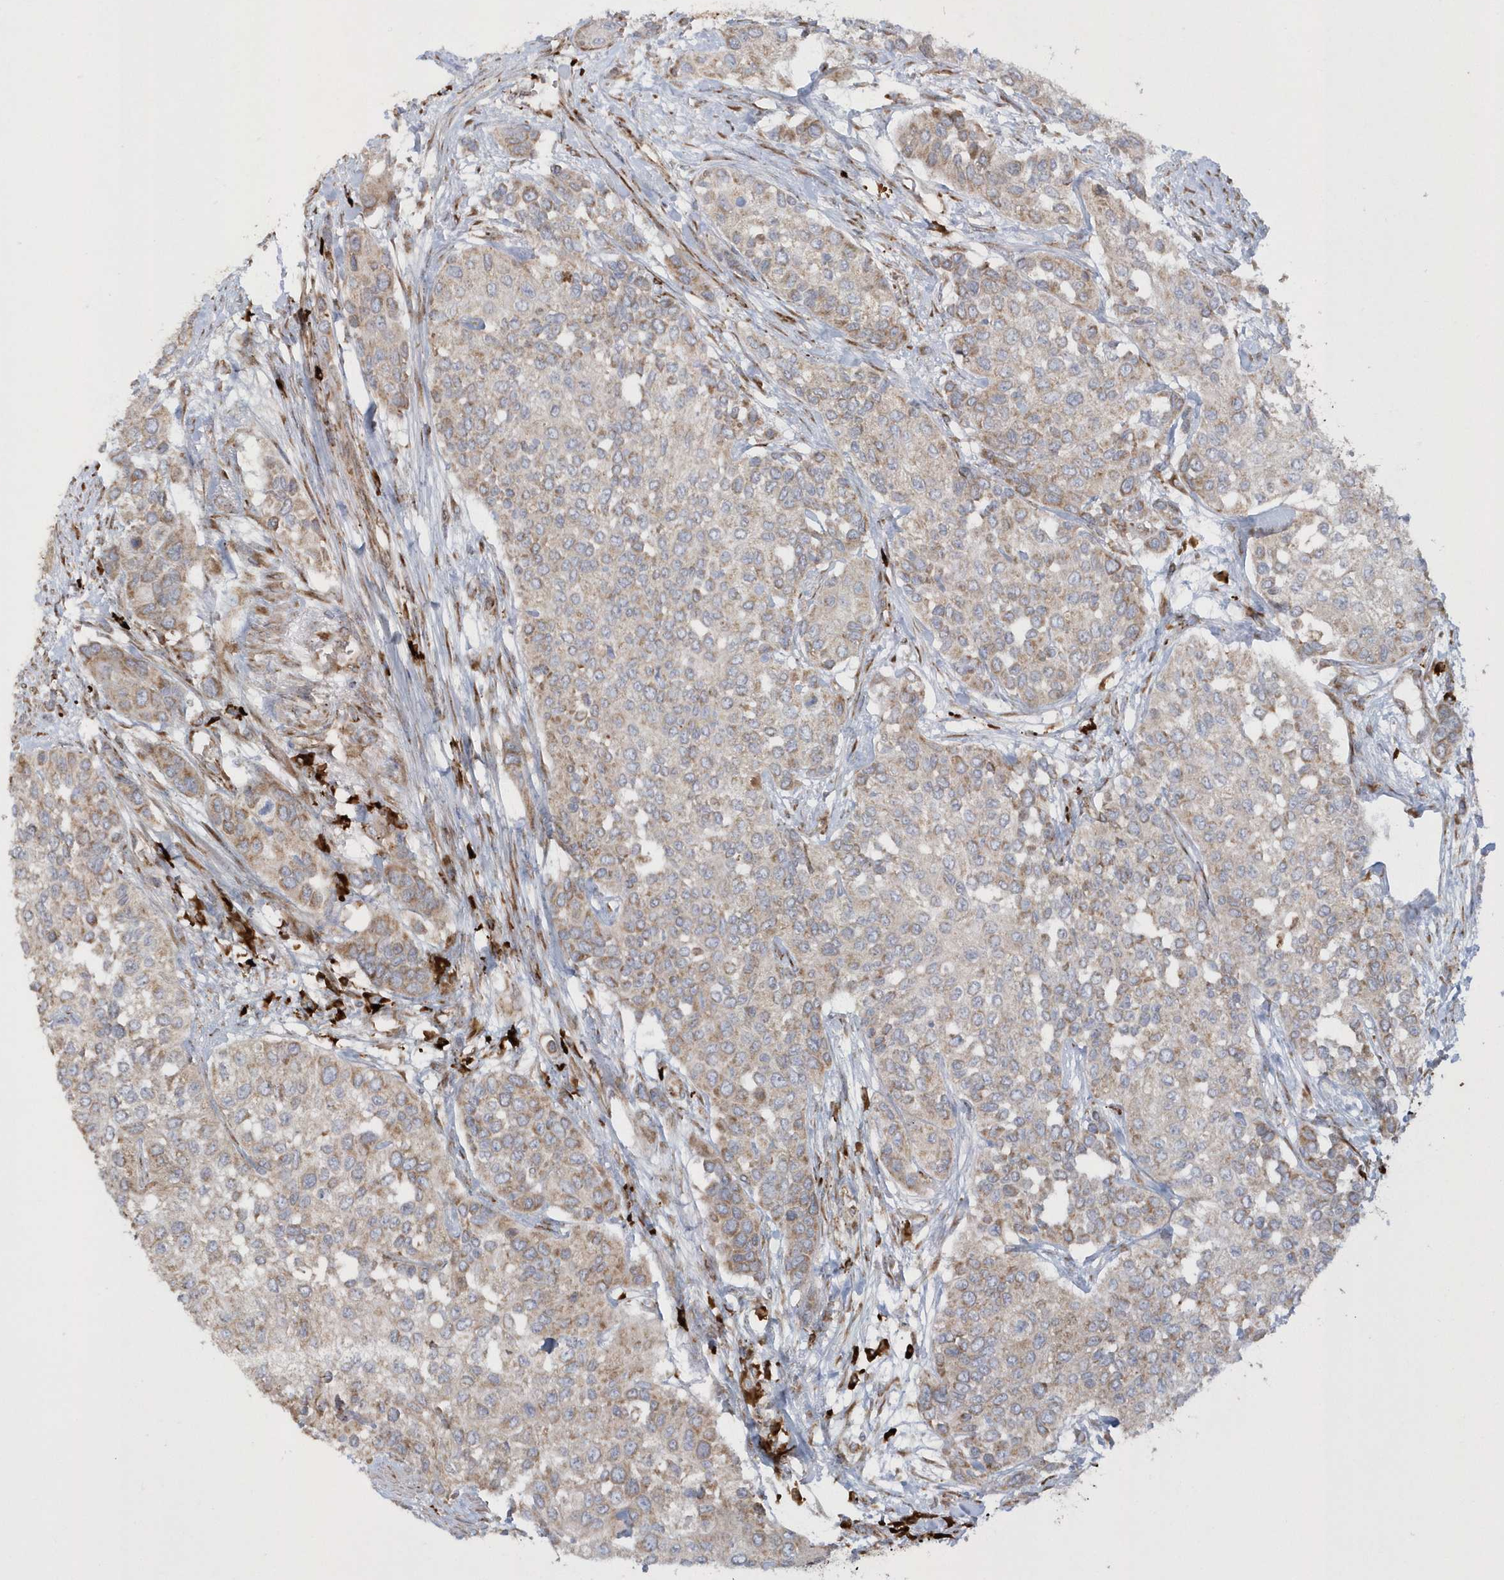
{"staining": {"intensity": "weak", "quantity": ">75%", "location": "cytoplasmic/membranous"}, "tissue": "urothelial cancer", "cell_type": "Tumor cells", "image_type": "cancer", "snomed": [{"axis": "morphology", "description": "Normal tissue, NOS"}, {"axis": "morphology", "description": "Urothelial carcinoma, High grade"}, {"axis": "topography", "description": "Vascular tissue"}, {"axis": "topography", "description": "Urinary bladder"}], "caption": "Urothelial cancer was stained to show a protein in brown. There is low levels of weak cytoplasmic/membranous staining in about >75% of tumor cells.", "gene": "SH3BP2", "patient": {"sex": "female", "age": 56}}